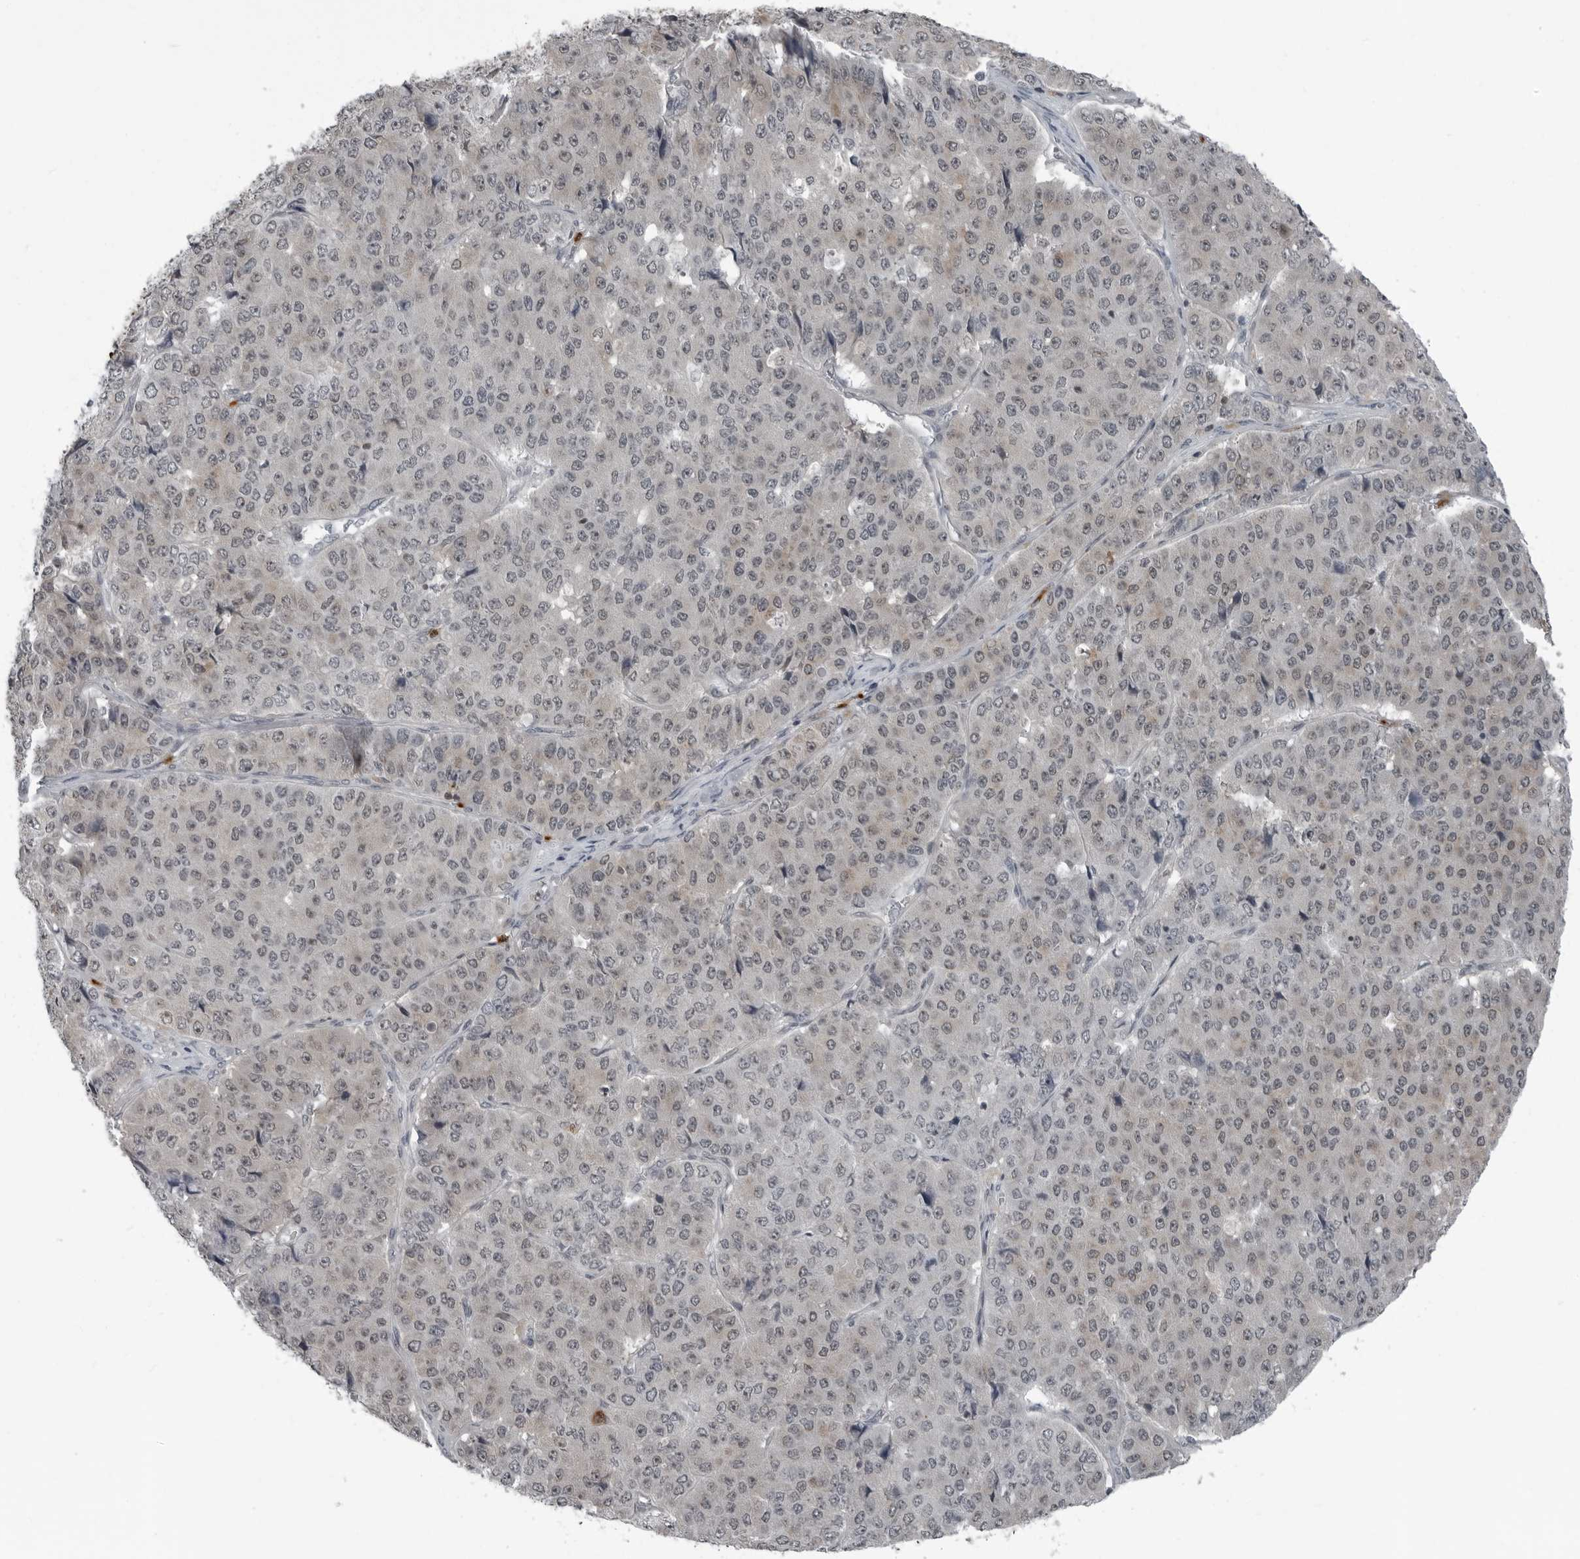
{"staining": {"intensity": "weak", "quantity": ">75%", "location": "nuclear"}, "tissue": "pancreatic cancer", "cell_type": "Tumor cells", "image_type": "cancer", "snomed": [{"axis": "morphology", "description": "Adenocarcinoma, NOS"}, {"axis": "topography", "description": "Pancreas"}], "caption": "Protein staining by immunohistochemistry displays weak nuclear expression in about >75% of tumor cells in pancreatic cancer. (brown staining indicates protein expression, while blue staining denotes nuclei).", "gene": "RTCA", "patient": {"sex": "male", "age": 50}}